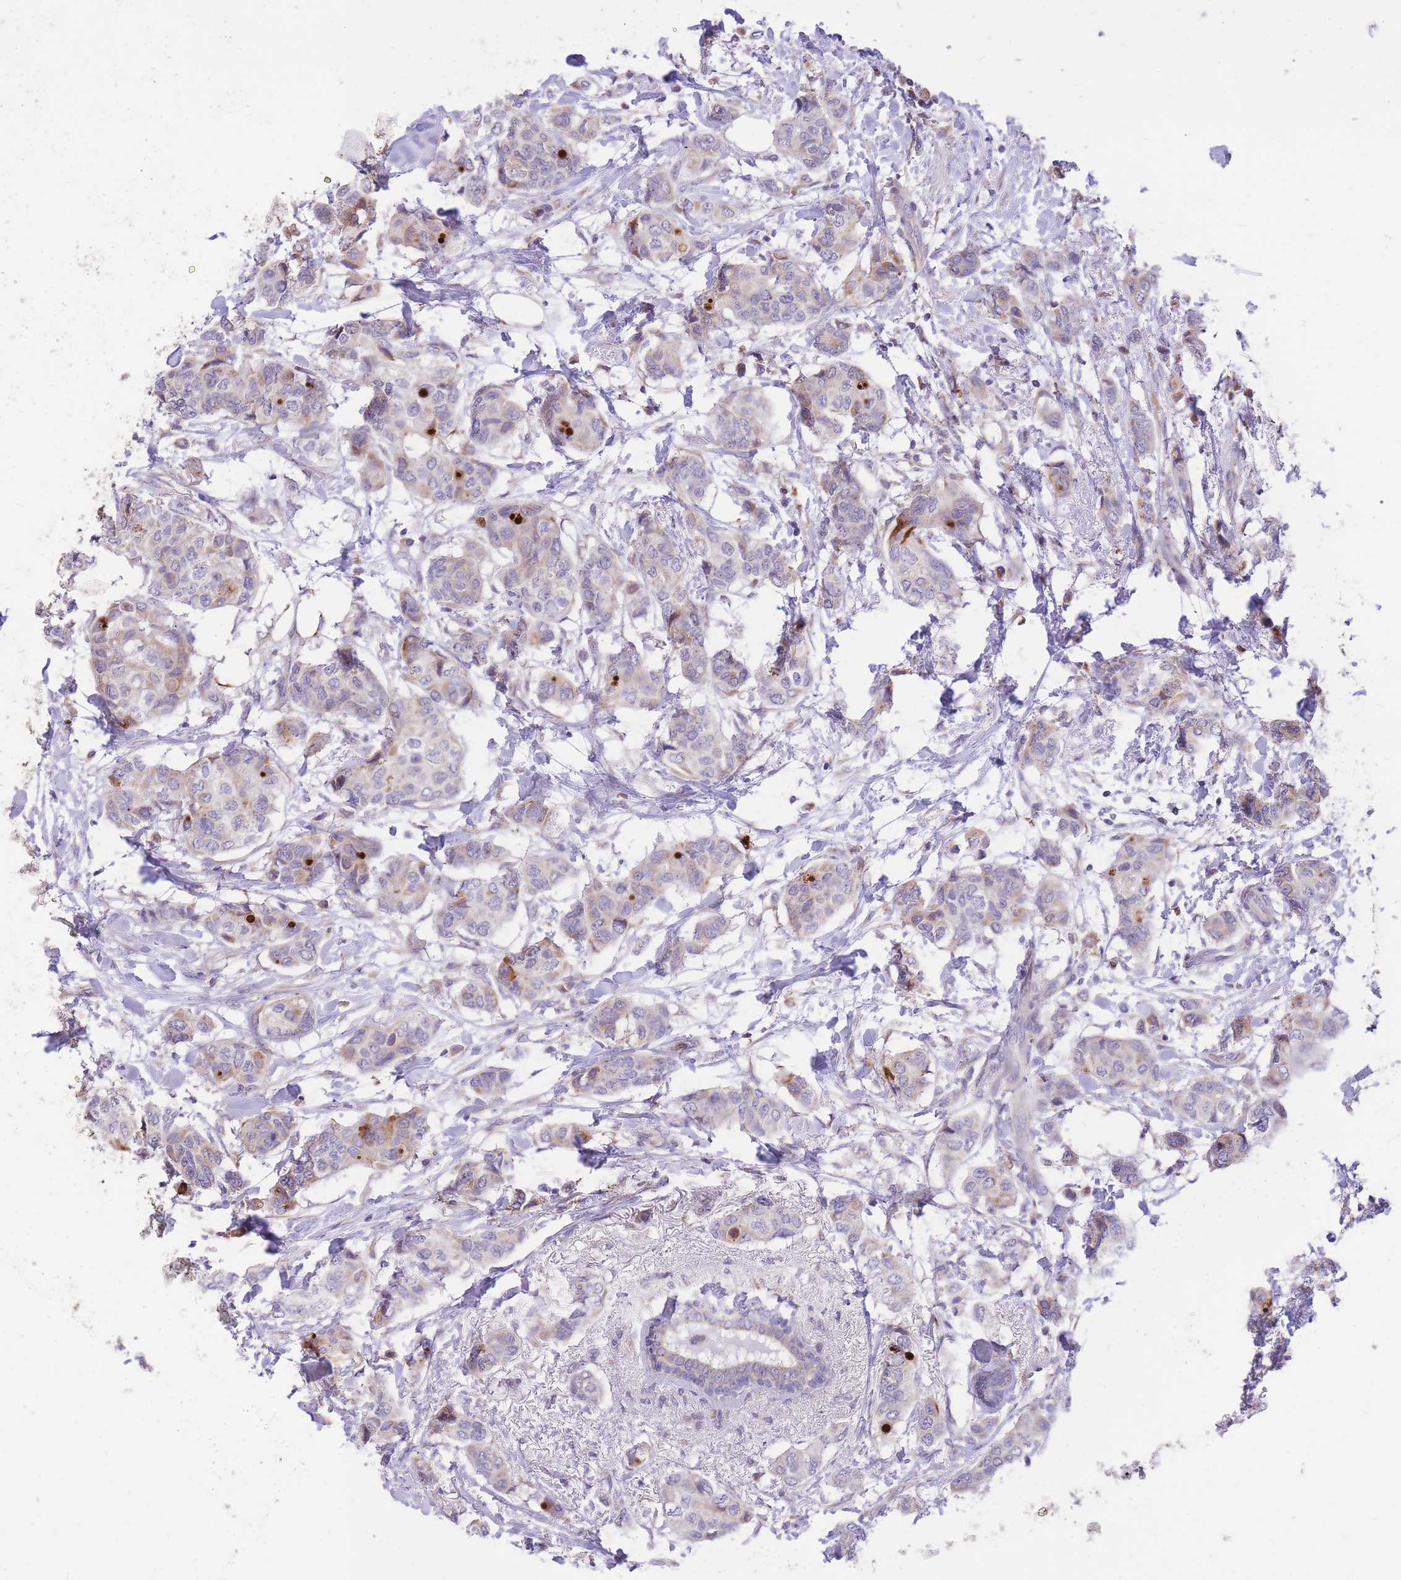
{"staining": {"intensity": "moderate", "quantity": "<25%", "location": "cytoplasmic/membranous"}, "tissue": "breast cancer", "cell_type": "Tumor cells", "image_type": "cancer", "snomed": [{"axis": "morphology", "description": "Lobular carcinoma"}, {"axis": "topography", "description": "Breast"}], "caption": "This is an image of IHC staining of breast cancer (lobular carcinoma), which shows moderate positivity in the cytoplasmic/membranous of tumor cells.", "gene": "TOPAZ1", "patient": {"sex": "female", "age": 51}}